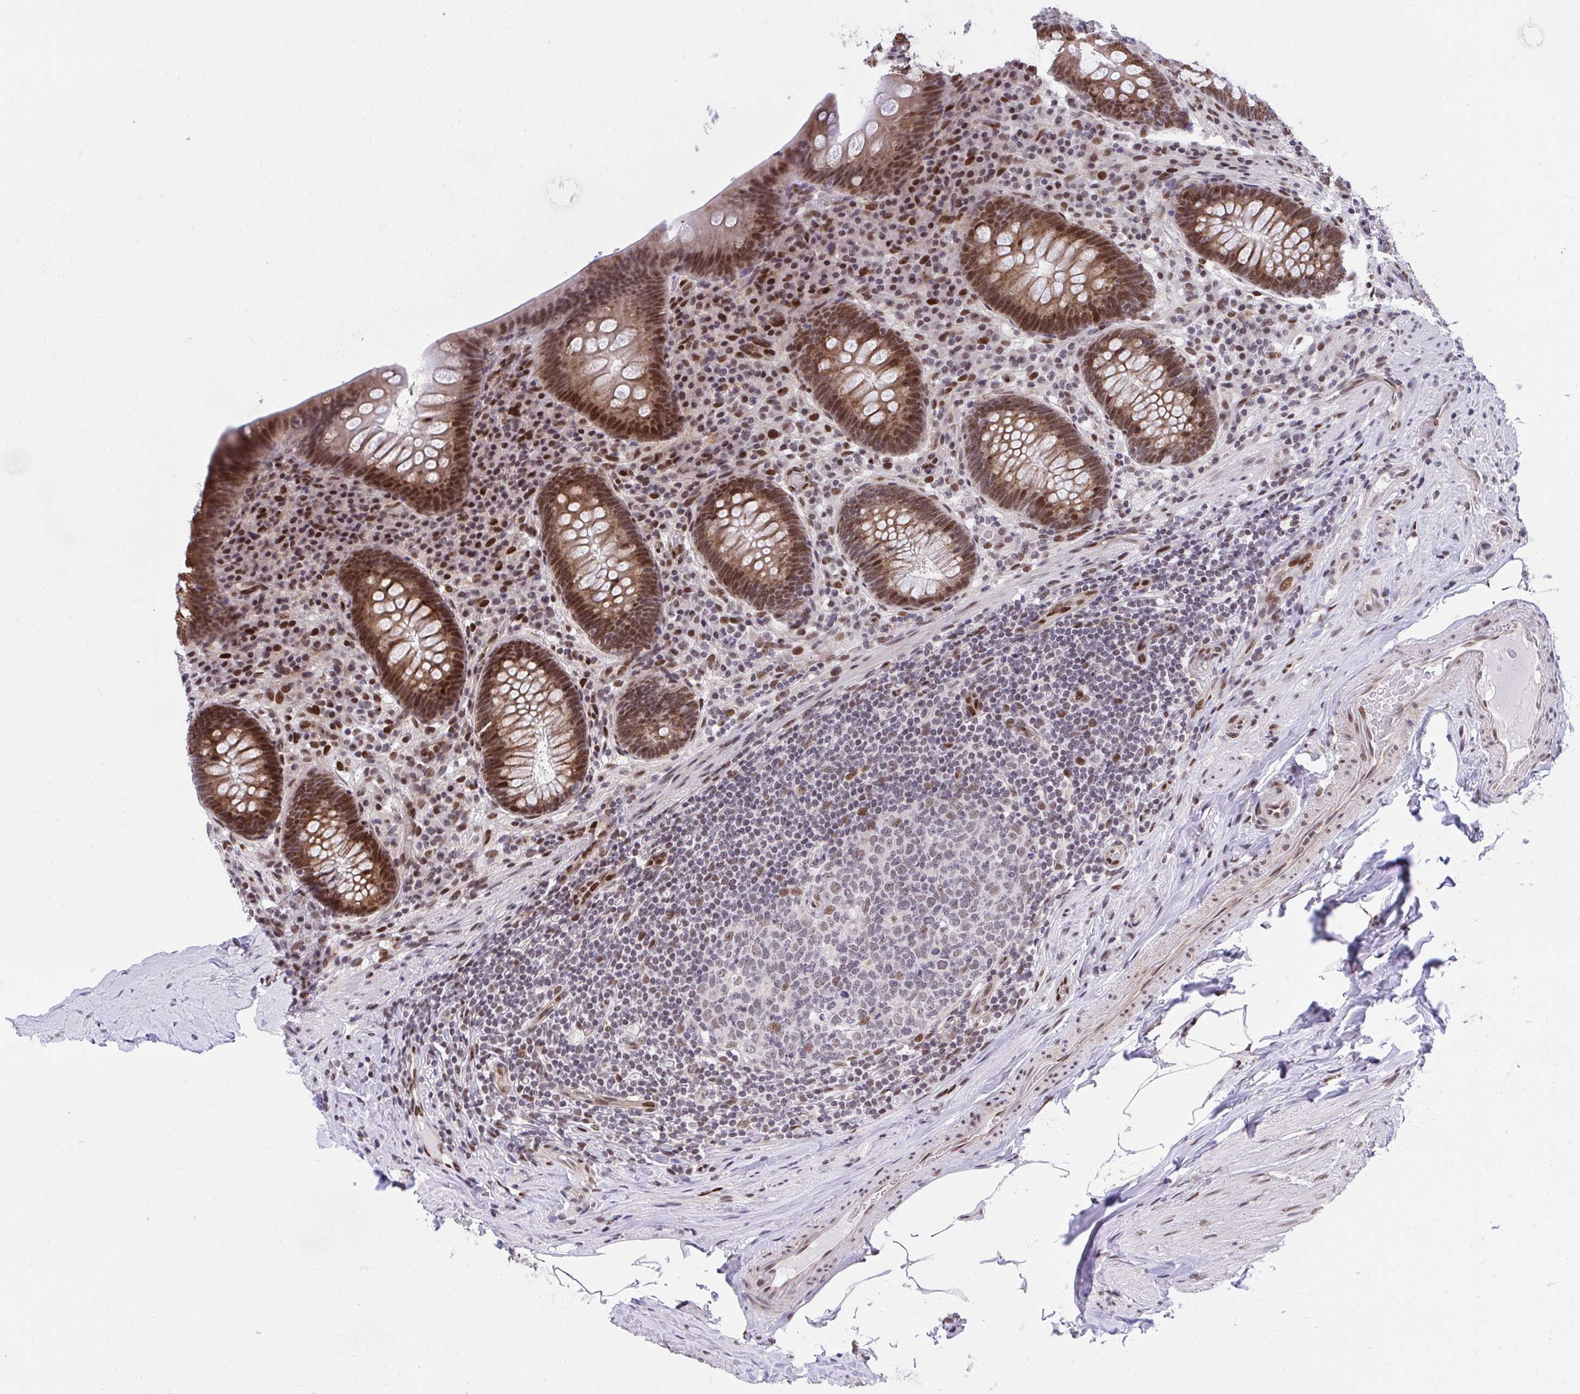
{"staining": {"intensity": "strong", "quantity": ">75%", "location": "cytoplasmic/membranous,nuclear"}, "tissue": "appendix", "cell_type": "Glandular cells", "image_type": "normal", "snomed": [{"axis": "morphology", "description": "Normal tissue, NOS"}, {"axis": "topography", "description": "Appendix"}], "caption": "High-power microscopy captured an IHC photomicrograph of benign appendix, revealing strong cytoplasmic/membranous,nuclear expression in approximately >75% of glandular cells.", "gene": "HOXA4", "patient": {"sex": "male", "age": 71}}